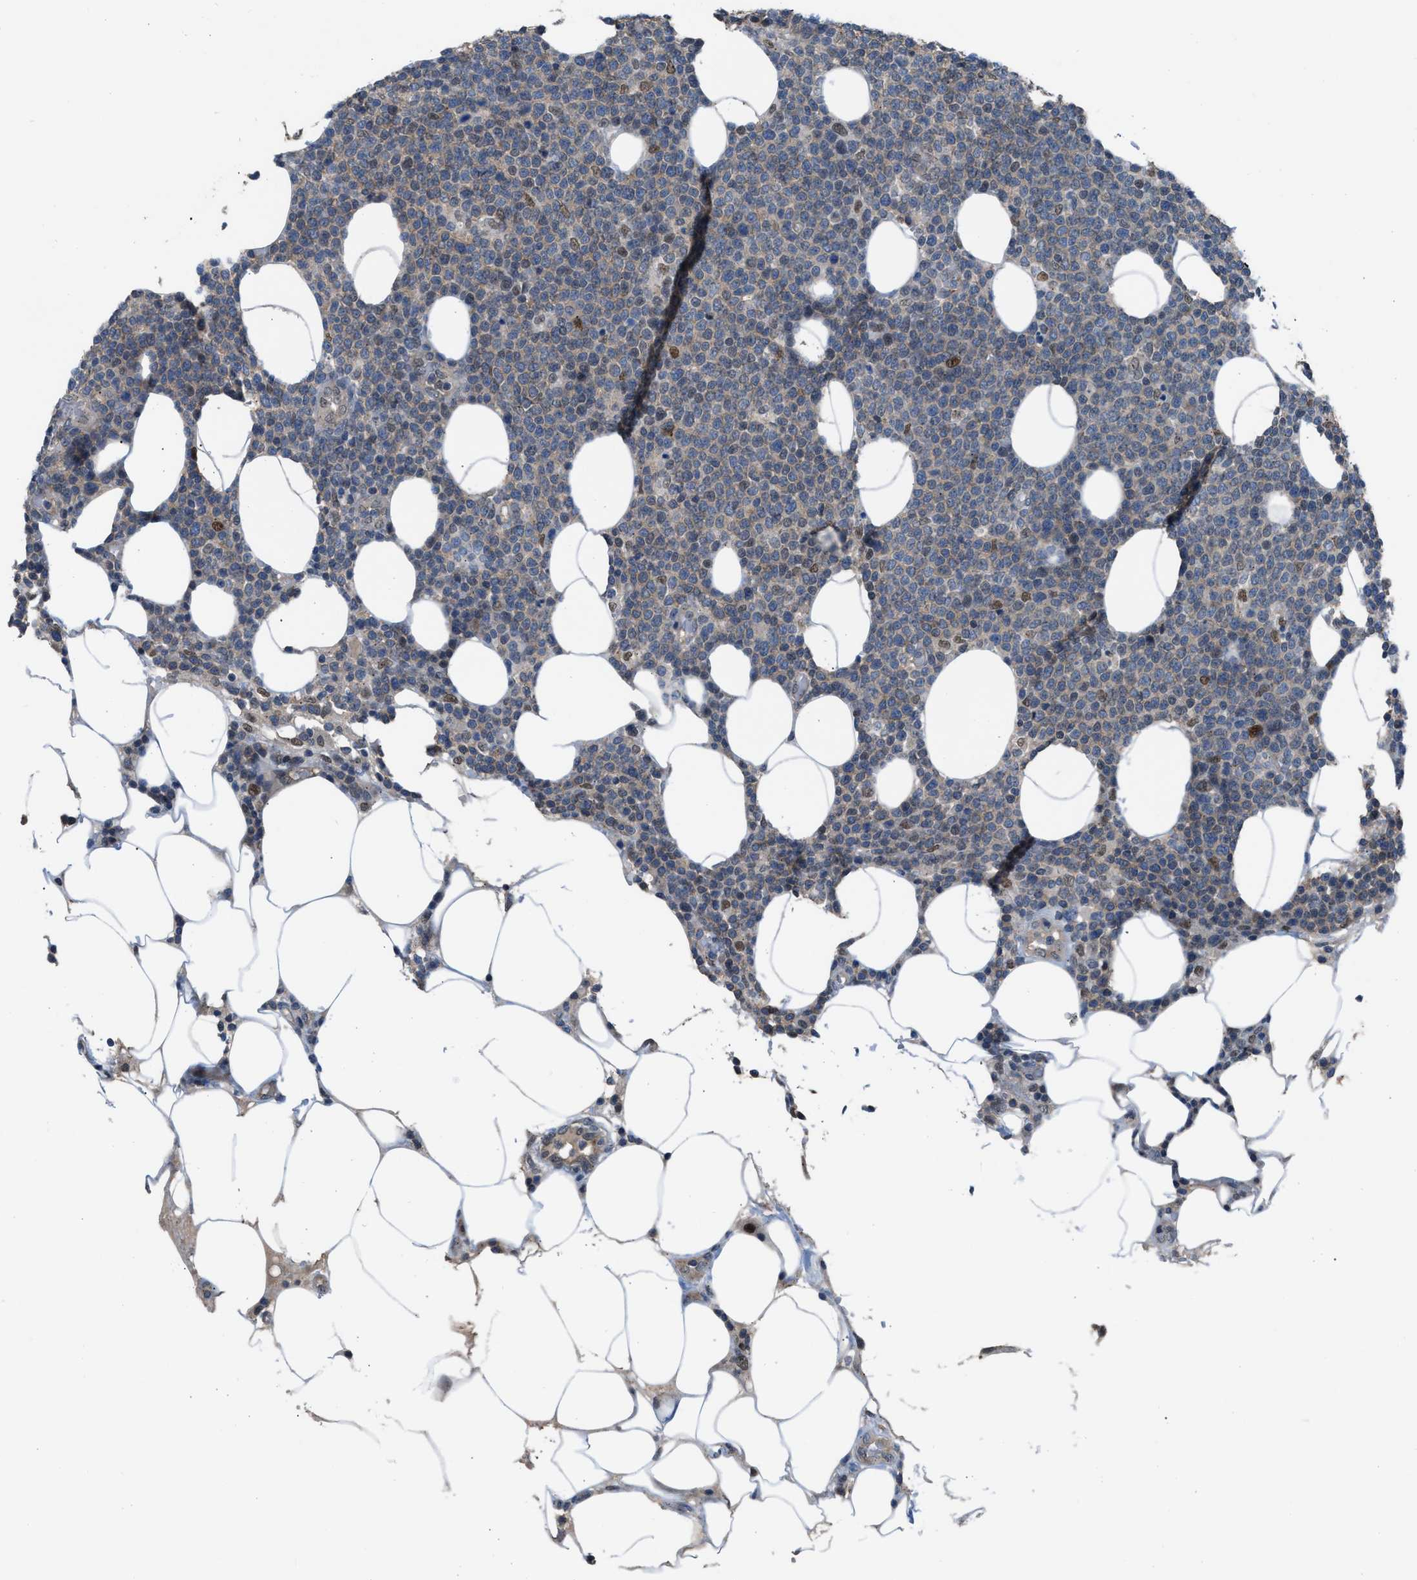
{"staining": {"intensity": "weak", "quantity": "25%-75%", "location": "cytoplasmic/membranous,nuclear"}, "tissue": "lymphoma", "cell_type": "Tumor cells", "image_type": "cancer", "snomed": [{"axis": "morphology", "description": "Malignant lymphoma, non-Hodgkin's type, High grade"}, {"axis": "topography", "description": "Lymph node"}], "caption": "Immunohistochemistry image of neoplastic tissue: human high-grade malignant lymphoma, non-Hodgkin's type stained using immunohistochemistry (IHC) demonstrates low levels of weak protein expression localized specifically in the cytoplasmic/membranous and nuclear of tumor cells, appearing as a cytoplasmic/membranous and nuclear brown color.", "gene": "CRTC1", "patient": {"sex": "male", "age": 61}}